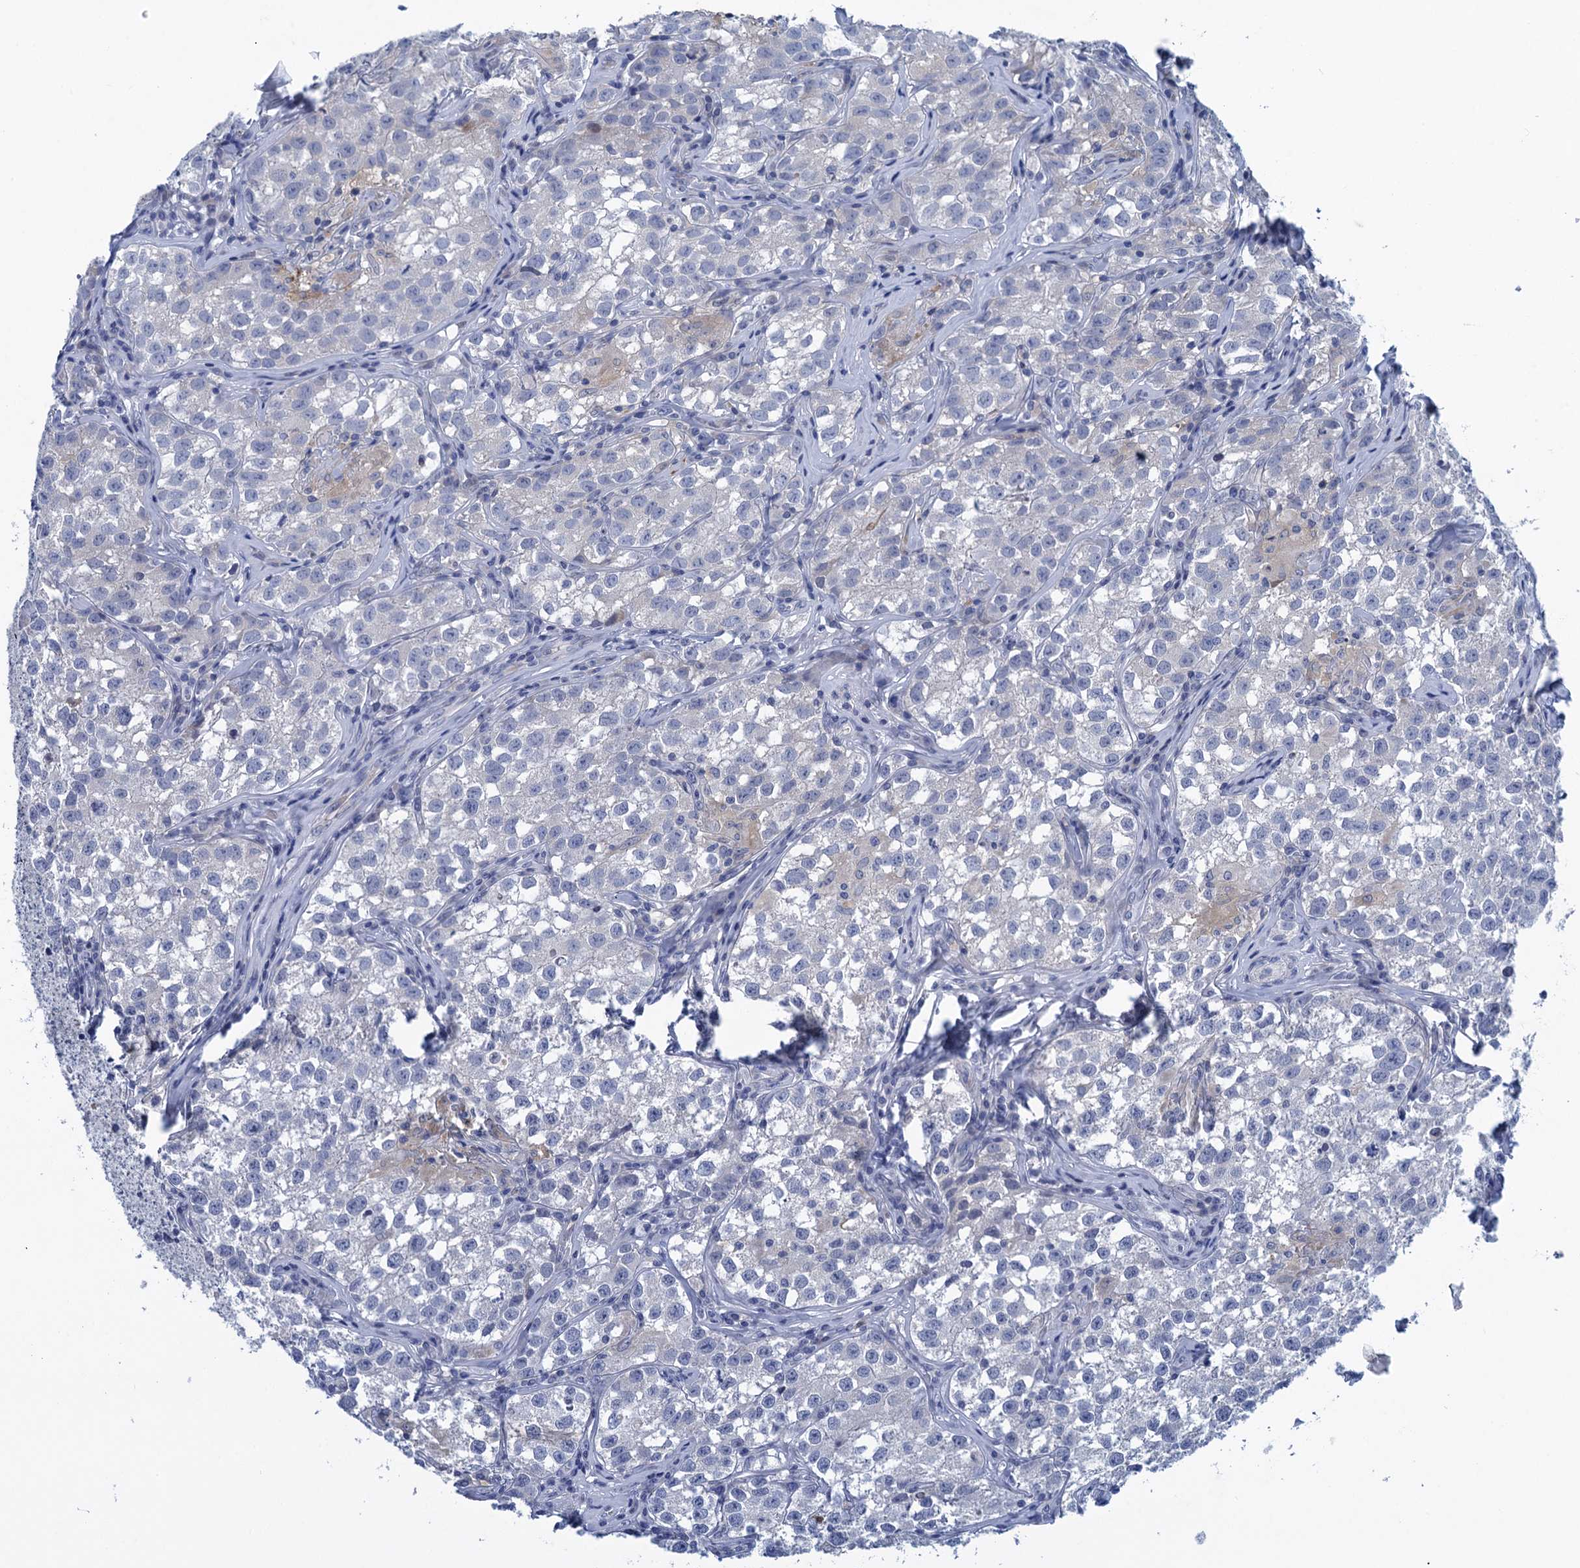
{"staining": {"intensity": "negative", "quantity": "none", "location": "none"}, "tissue": "testis cancer", "cell_type": "Tumor cells", "image_type": "cancer", "snomed": [{"axis": "morphology", "description": "Seminoma, NOS"}, {"axis": "morphology", "description": "Carcinoma, Embryonal, NOS"}, {"axis": "topography", "description": "Testis"}], "caption": "This image is of testis embryonal carcinoma stained with immunohistochemistry to label a protein in brown with the nuclei are counter-stained blue. There is no staining in tumor cells.", "gene": "SCEL", "patient": {"sex": "male", "age": 43}}